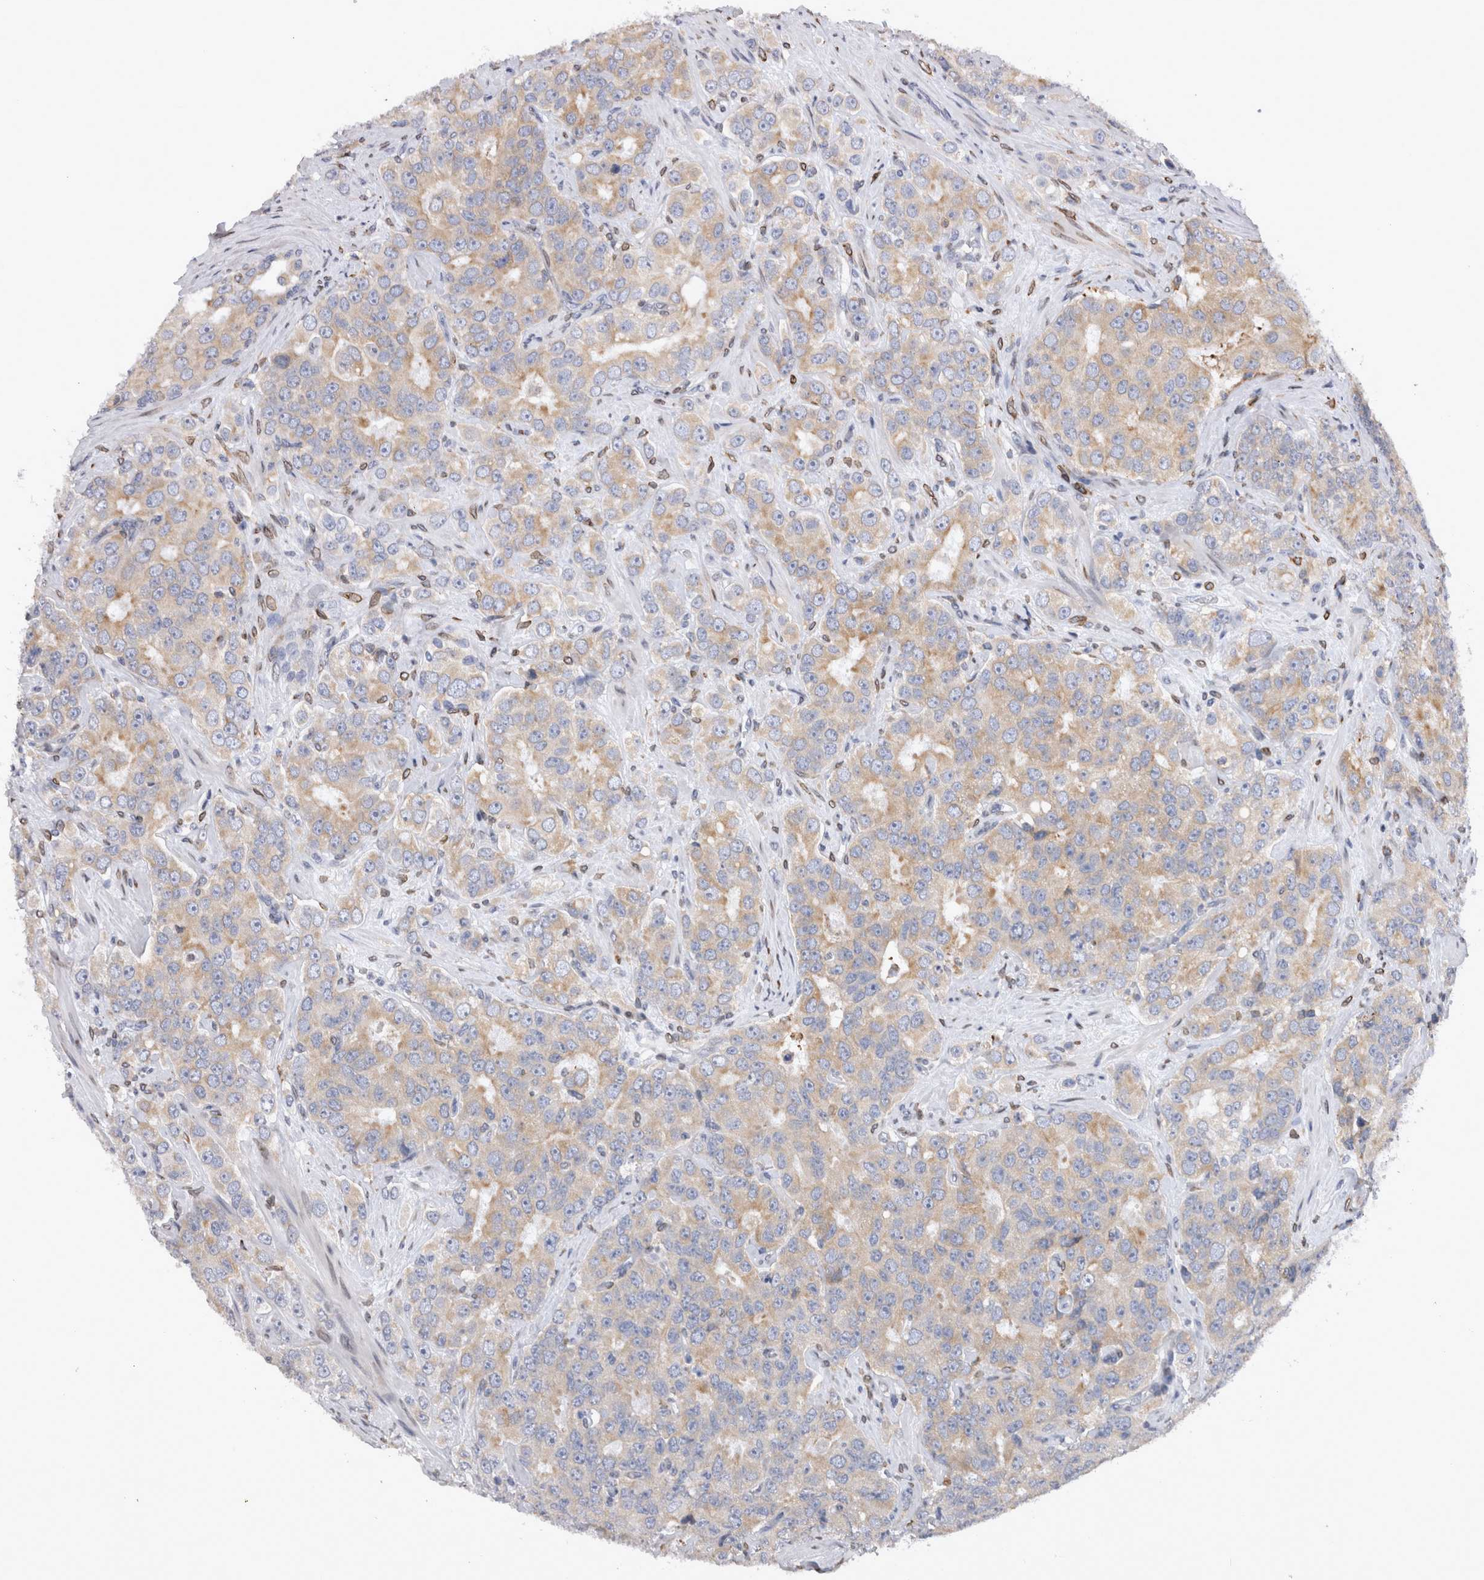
{"staining": {"intensity": "weak", "quantity": "25%-75%", "location": "cytoplasmic/membranous"}, "tissue": "prostate cancer", "cell_type": "Tumor cells", "image_type": "cancer", "snomed": [{"axis": "morphology", "description": "Adenocarcinoma, High grade"}, {"axis": "topography", "description": "Prostate"}], "caption": "Weak cytoplasmic/membranous staining is present in about 25%-75% of tumor cells in prostate high-grade adenocarcinoma. (DAB (3,3'-diaminobenzidine) IHC, brown staining for protein, blue staining for nuclei).", "gene": "VCPIP1", "patient": {"sex": "male", "age": 58}}